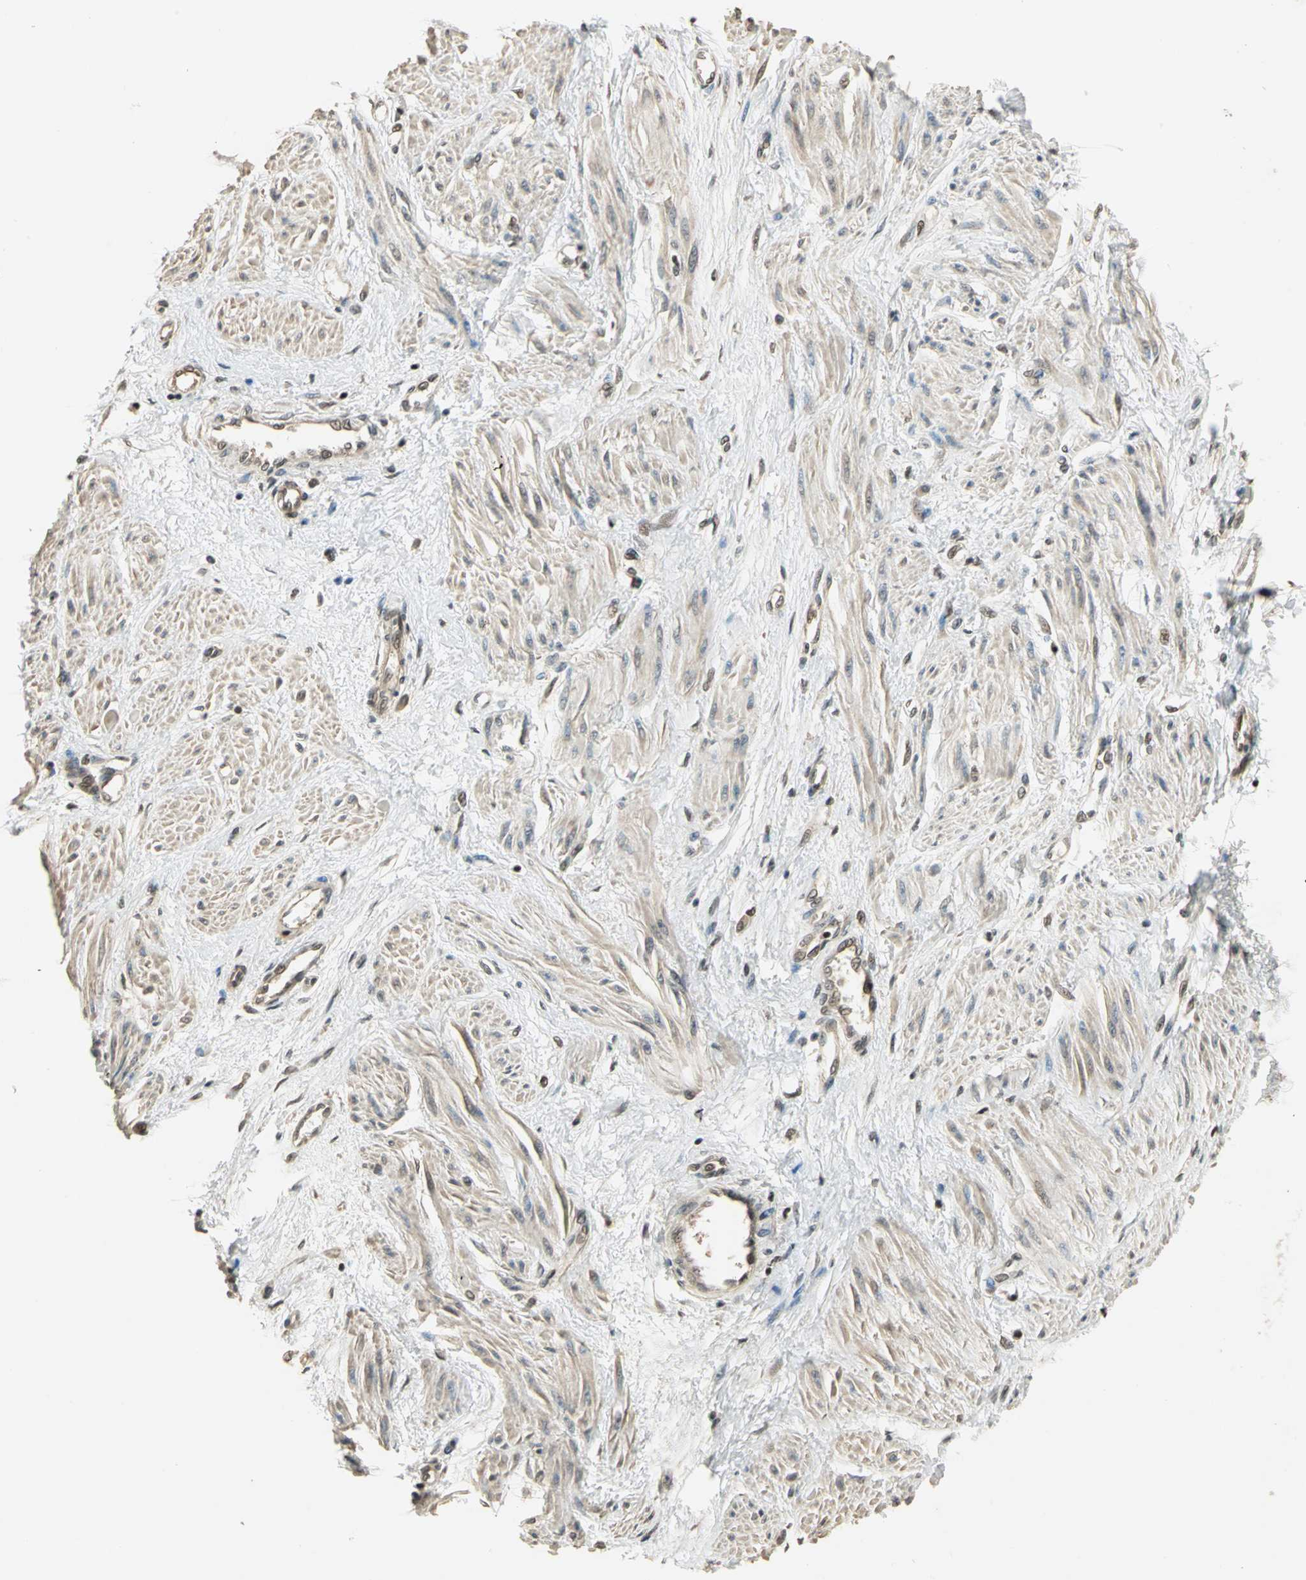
{"staining": {"intensity": "moderate", "quantity": "25%-75%", "location": "cytoplasmic/membranous,nuclear"}, "tissue": "smooth muscle", "cell_type": "Smooth muscle cells", "image_type": "normal", "snomed": [{"axis": "morphology", "description": "Normal tissue, NOS"}, {"axis": "topography", "description": "Smooth muscle"}, {"axis": "topography", "description": "Uterus"}], "caption": "Protein expression analysis of normal human smooth muscle reveals moderate cytoplasmic/membranous,nuclear expression in approximately 25%-75% of smooth muscle cells.", "gene": "PSMC3", "patient": {"sex": "female", "age": 39}}